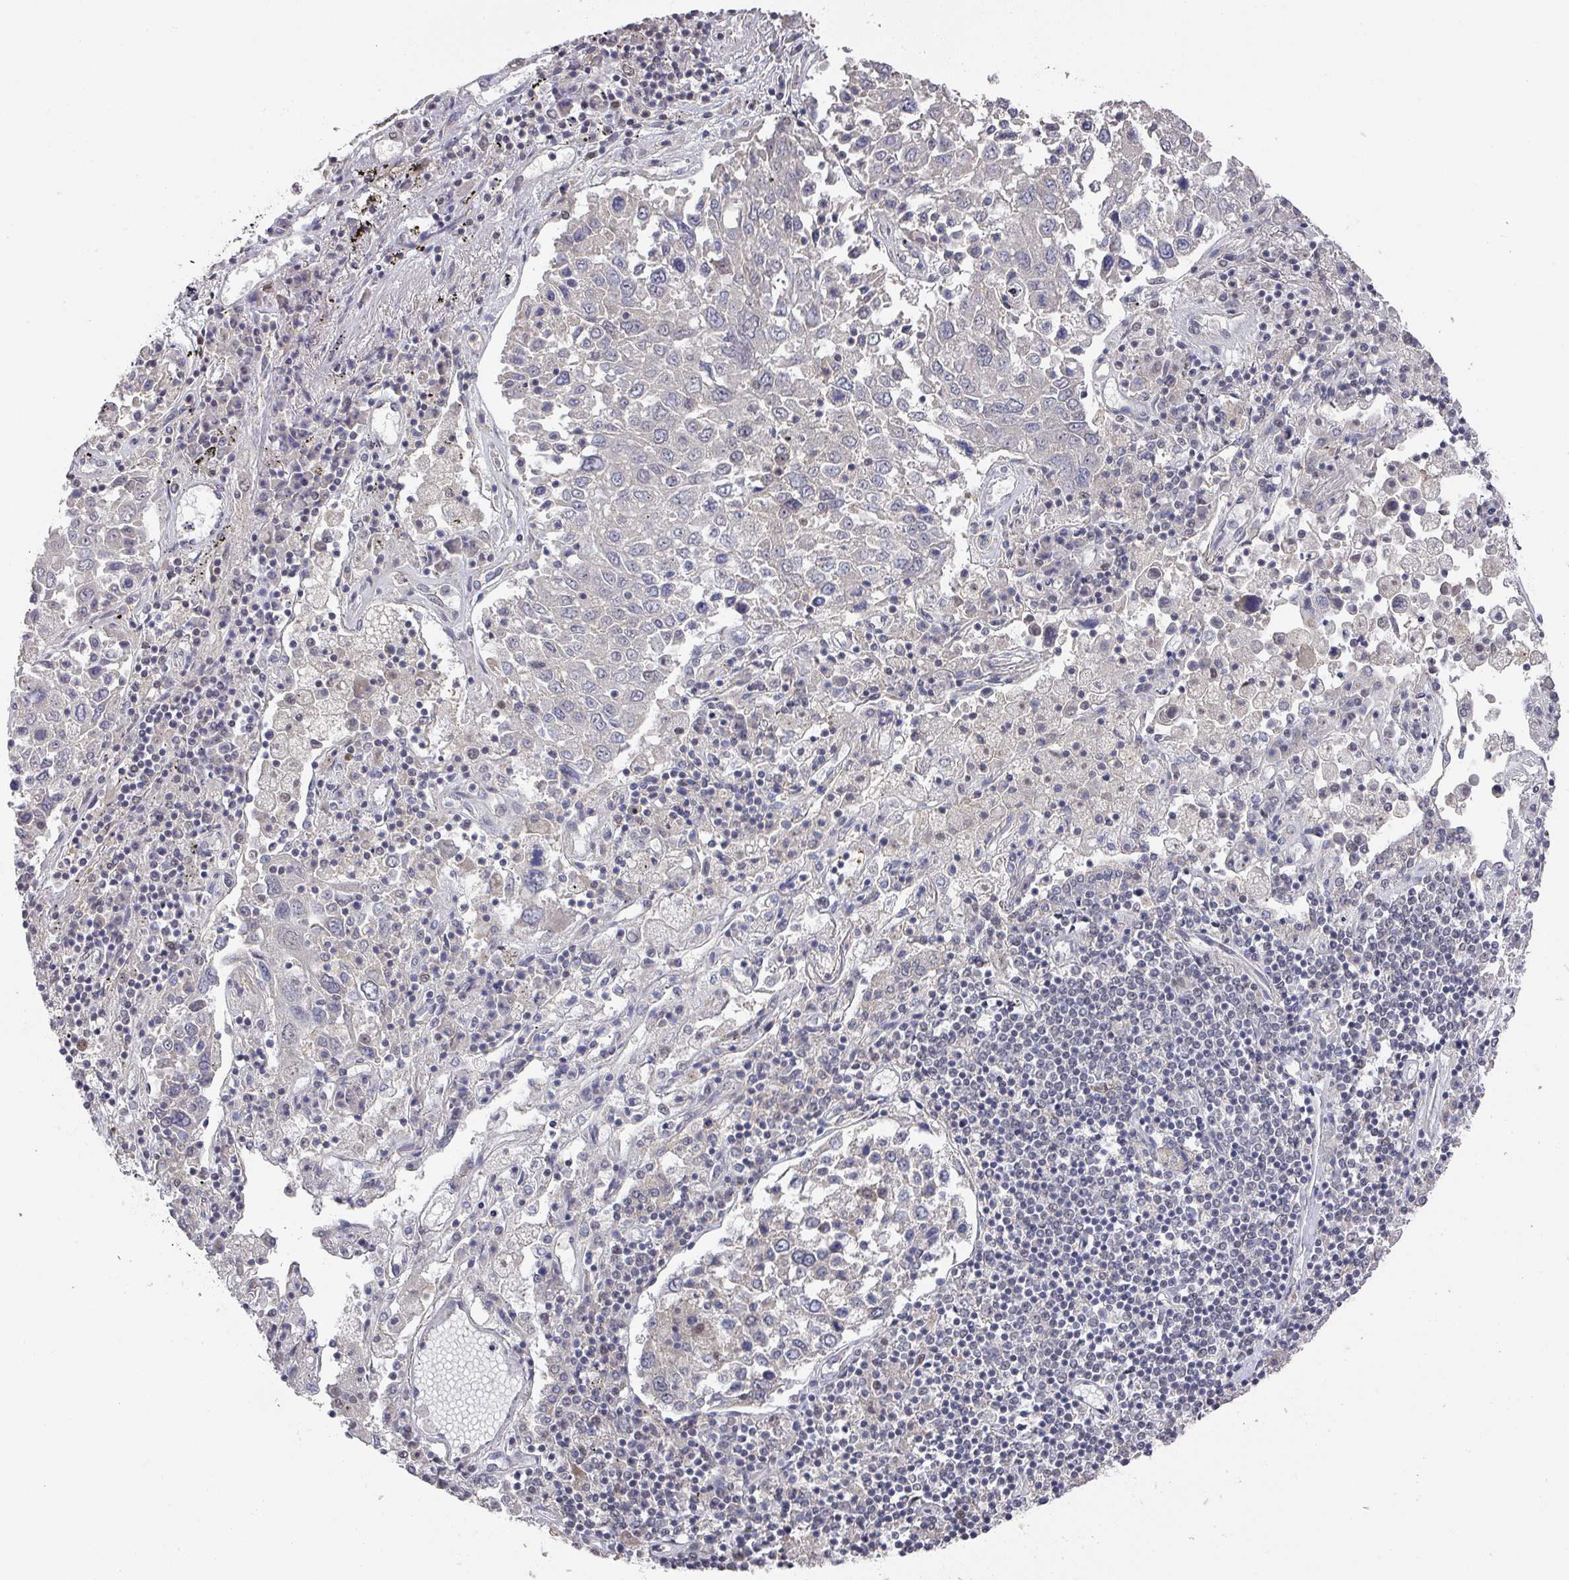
{"staining": {"intensity": "negative", "quantity": "none", "location": "none"}, "tissue": "lung cancer", "cell_type": "Tumor cells", "image_type": "cancer", "snomed": [{"axis": "morphology", "description": "Squamous cell carcinoma, NOS"}, {"axis": "topography", "description": "Lung"}], "caption": "Tumor cells show no significant protein expression in lung cancer. The staining is performed using DAB (3,3'-diaminobenzidine) brown chromogen with nuclei counter-stained in using hematoxylin.", "gene": "ZNF654", "patient": {"sex": "male", "age": 65}}